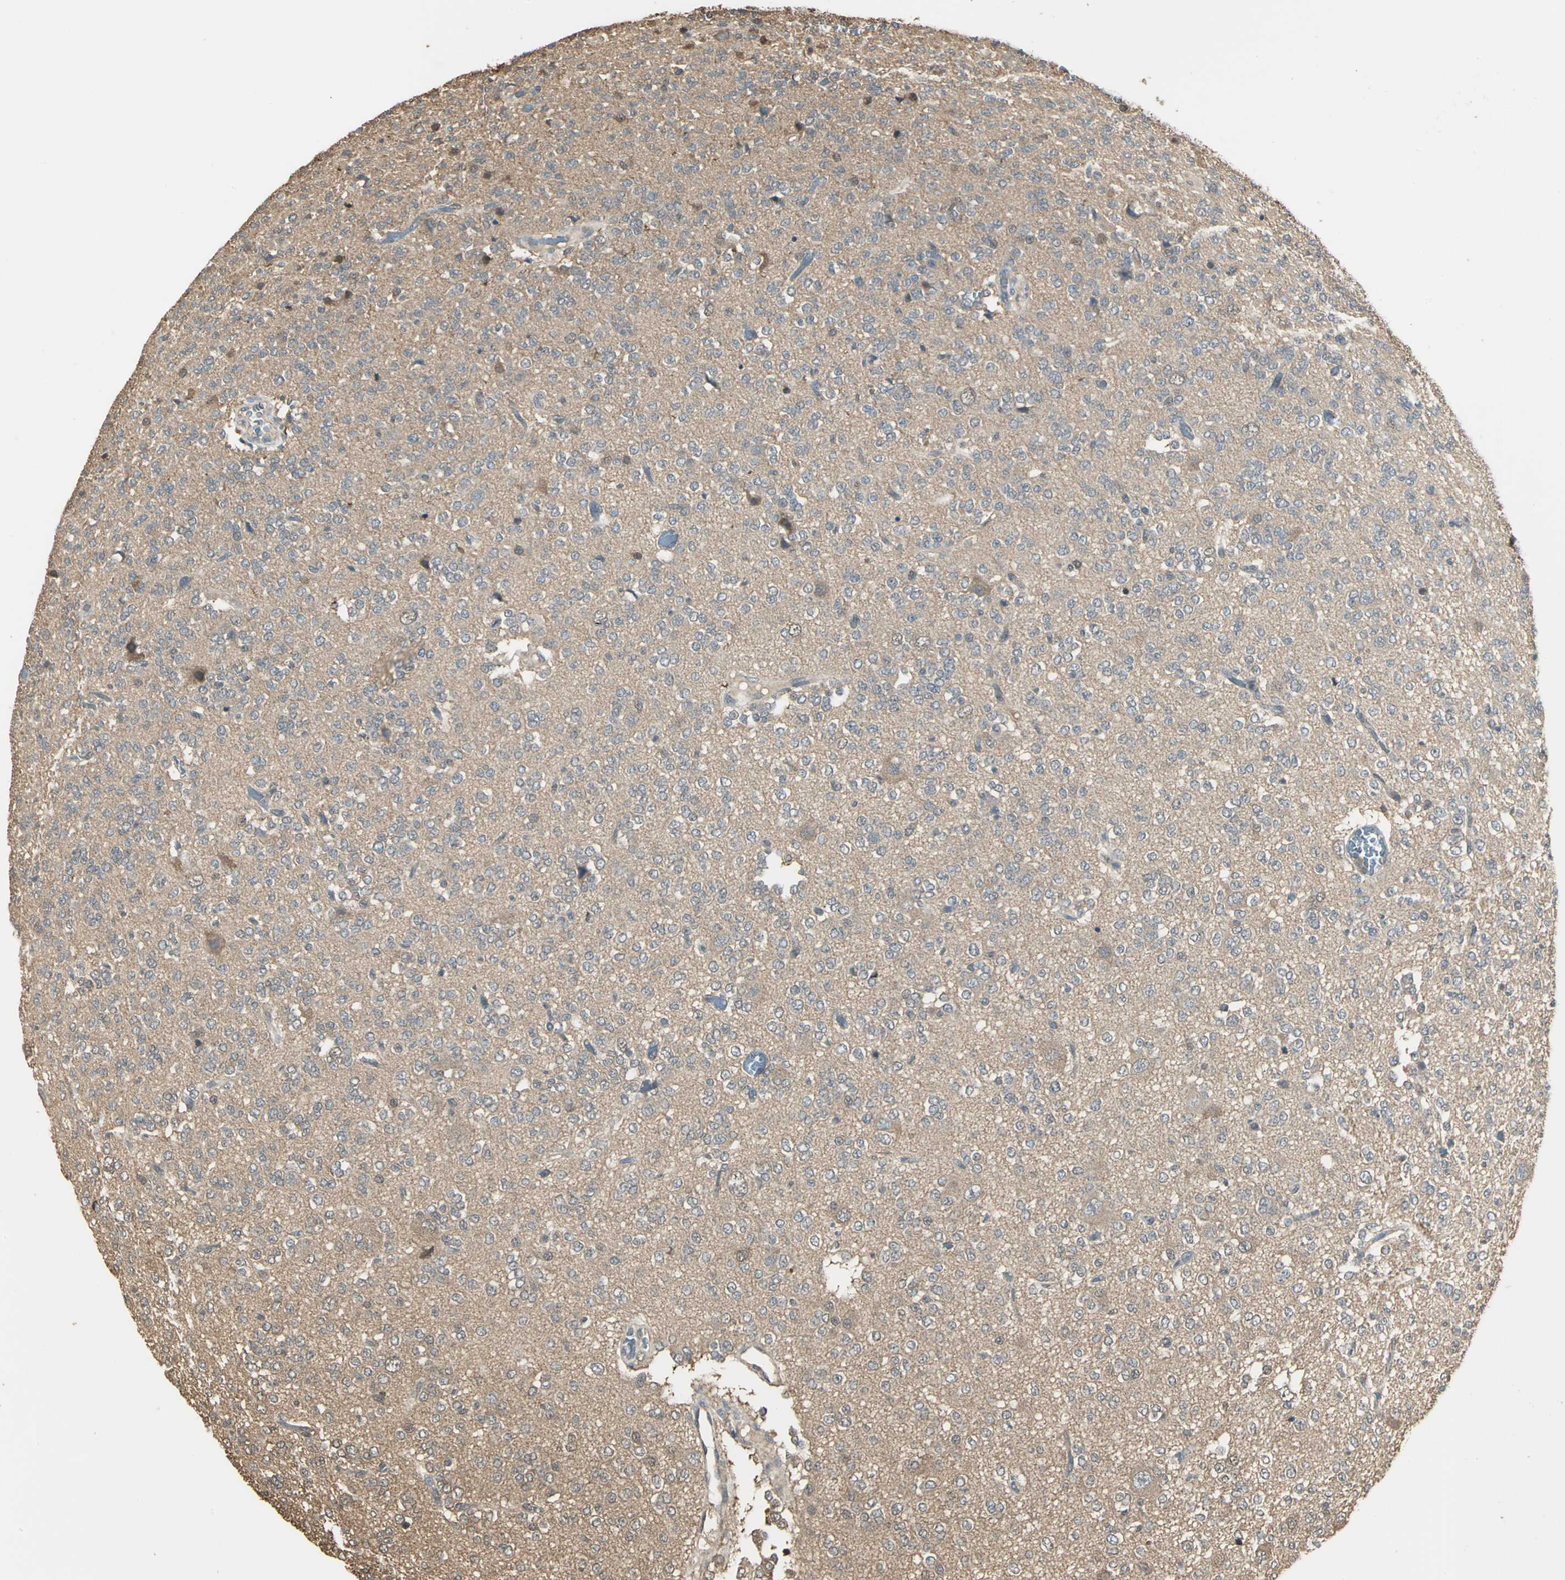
{"staining": {"intensity": "weak", "quantity": ">75%", "location": "cytoplasmic/membranous"}, "tissue": "glioma", "cell_type": "Tumor cells", "image_type": "cancer", "snomed": [{"axis": "morphology", "description": "Glioma, malignant, Low grade"}, {"axis": "topography", "description": "Brain"}], "caption": "The histopathology image displays a brown stain indicating the presence of a protein in the cytoplasmic/membranous of tumor cells in glioma.", "gene": "PARK7", "patient": {"sex": "male", "age": 38}}